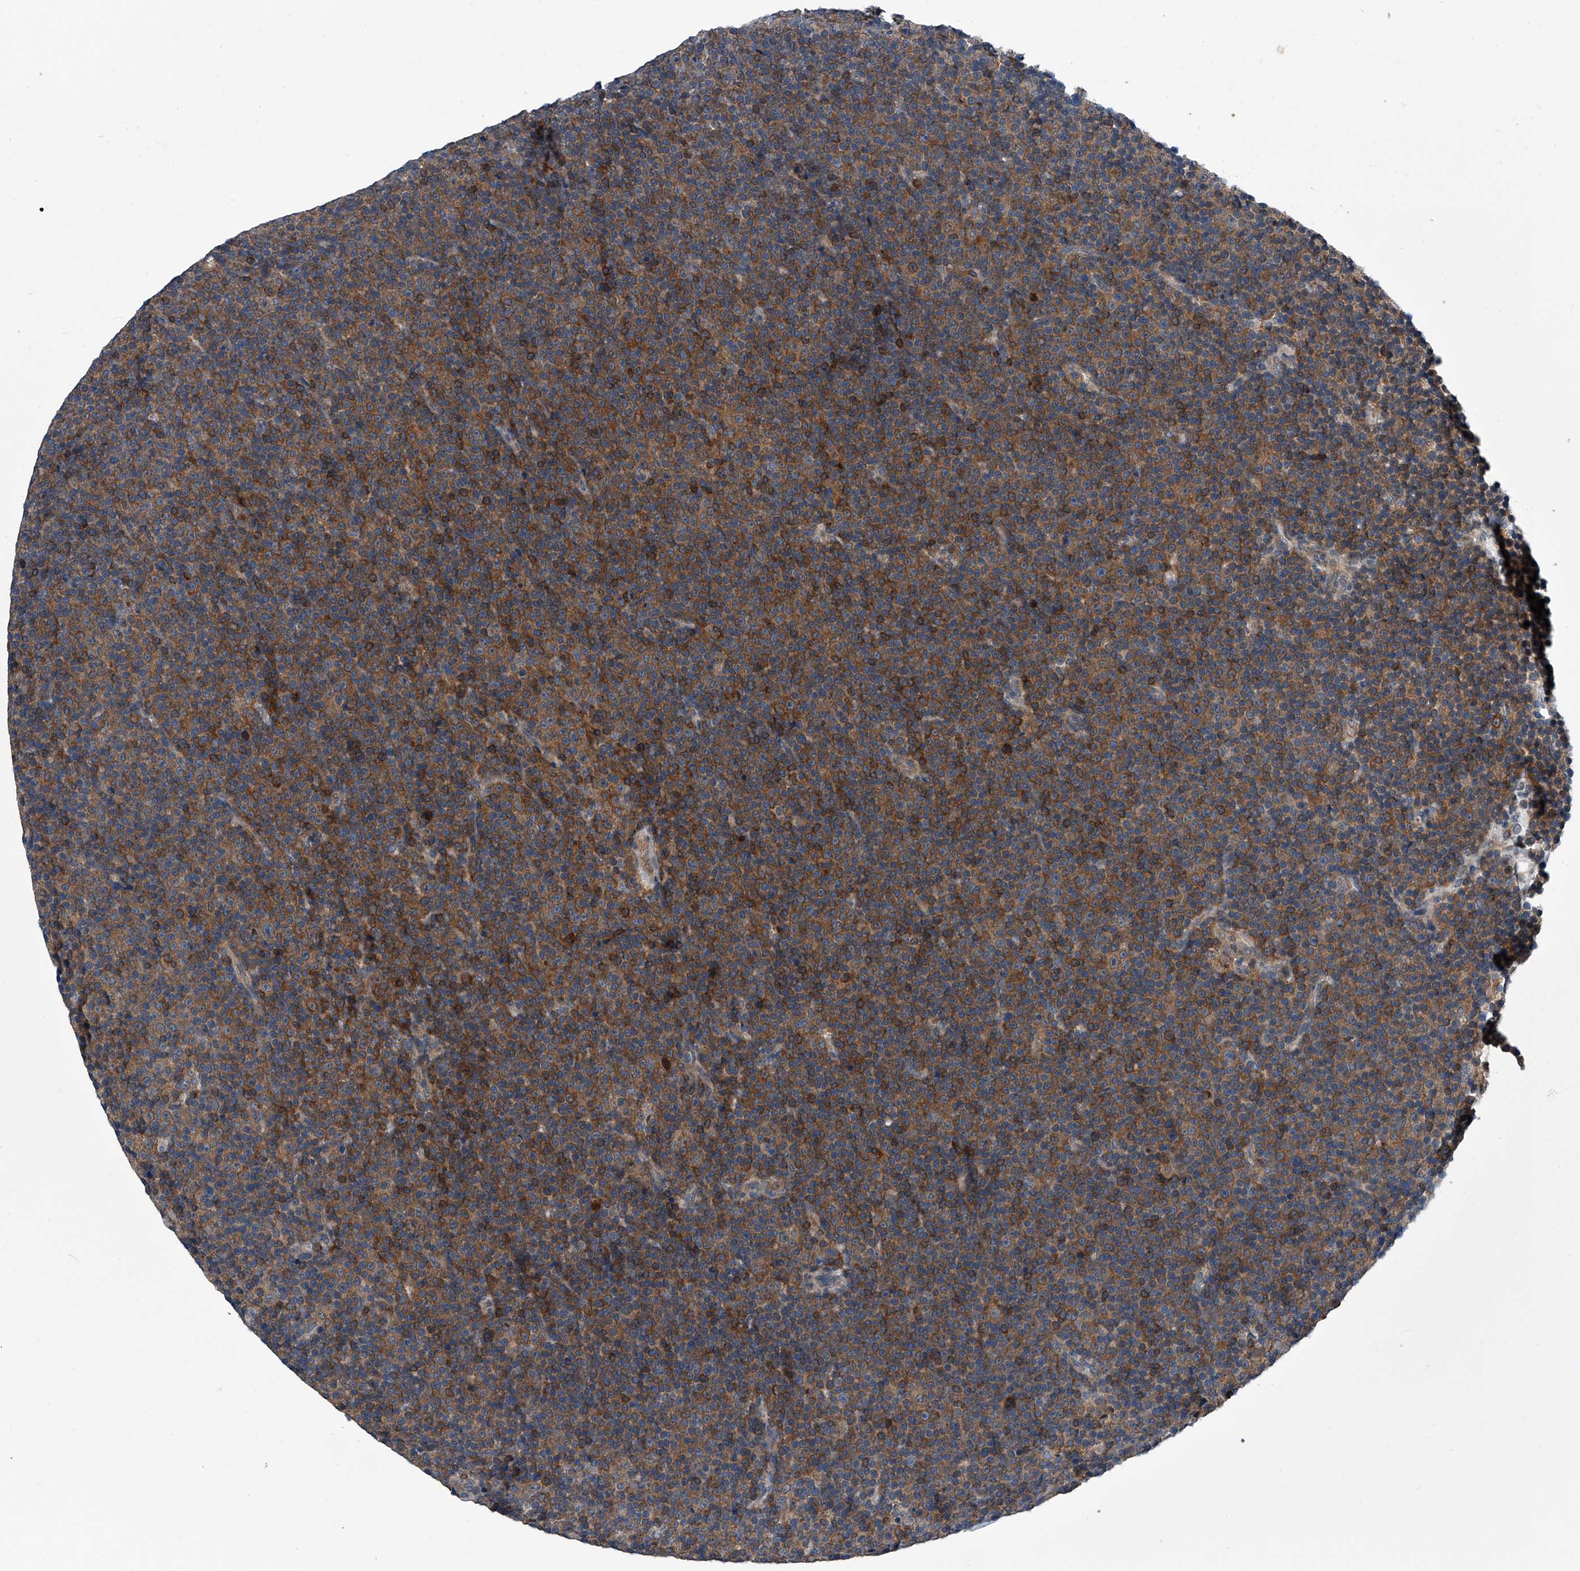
{"staining": {"intensity": "moderate", "quantity": ">75%", "location": "cytoplasmic/membranous"}, "tissue": "lymphoma", "cell_type": "Tumor cells", "image_type": "cancer", "snomed": [{"axis": "morphology", "description": "Malignant lymphoma, non-Hodgkin's type, Low grade"}, {"axis": "topography", "description": "Lymph node"}], "caption": "A histopathology image of lymphoma stained for a protein reveals moderate cytoplasmic/membranous brown staining in tumor cells.", "gene": "PPP2R5D", "patient": {"sex": "female", "age": 67}}